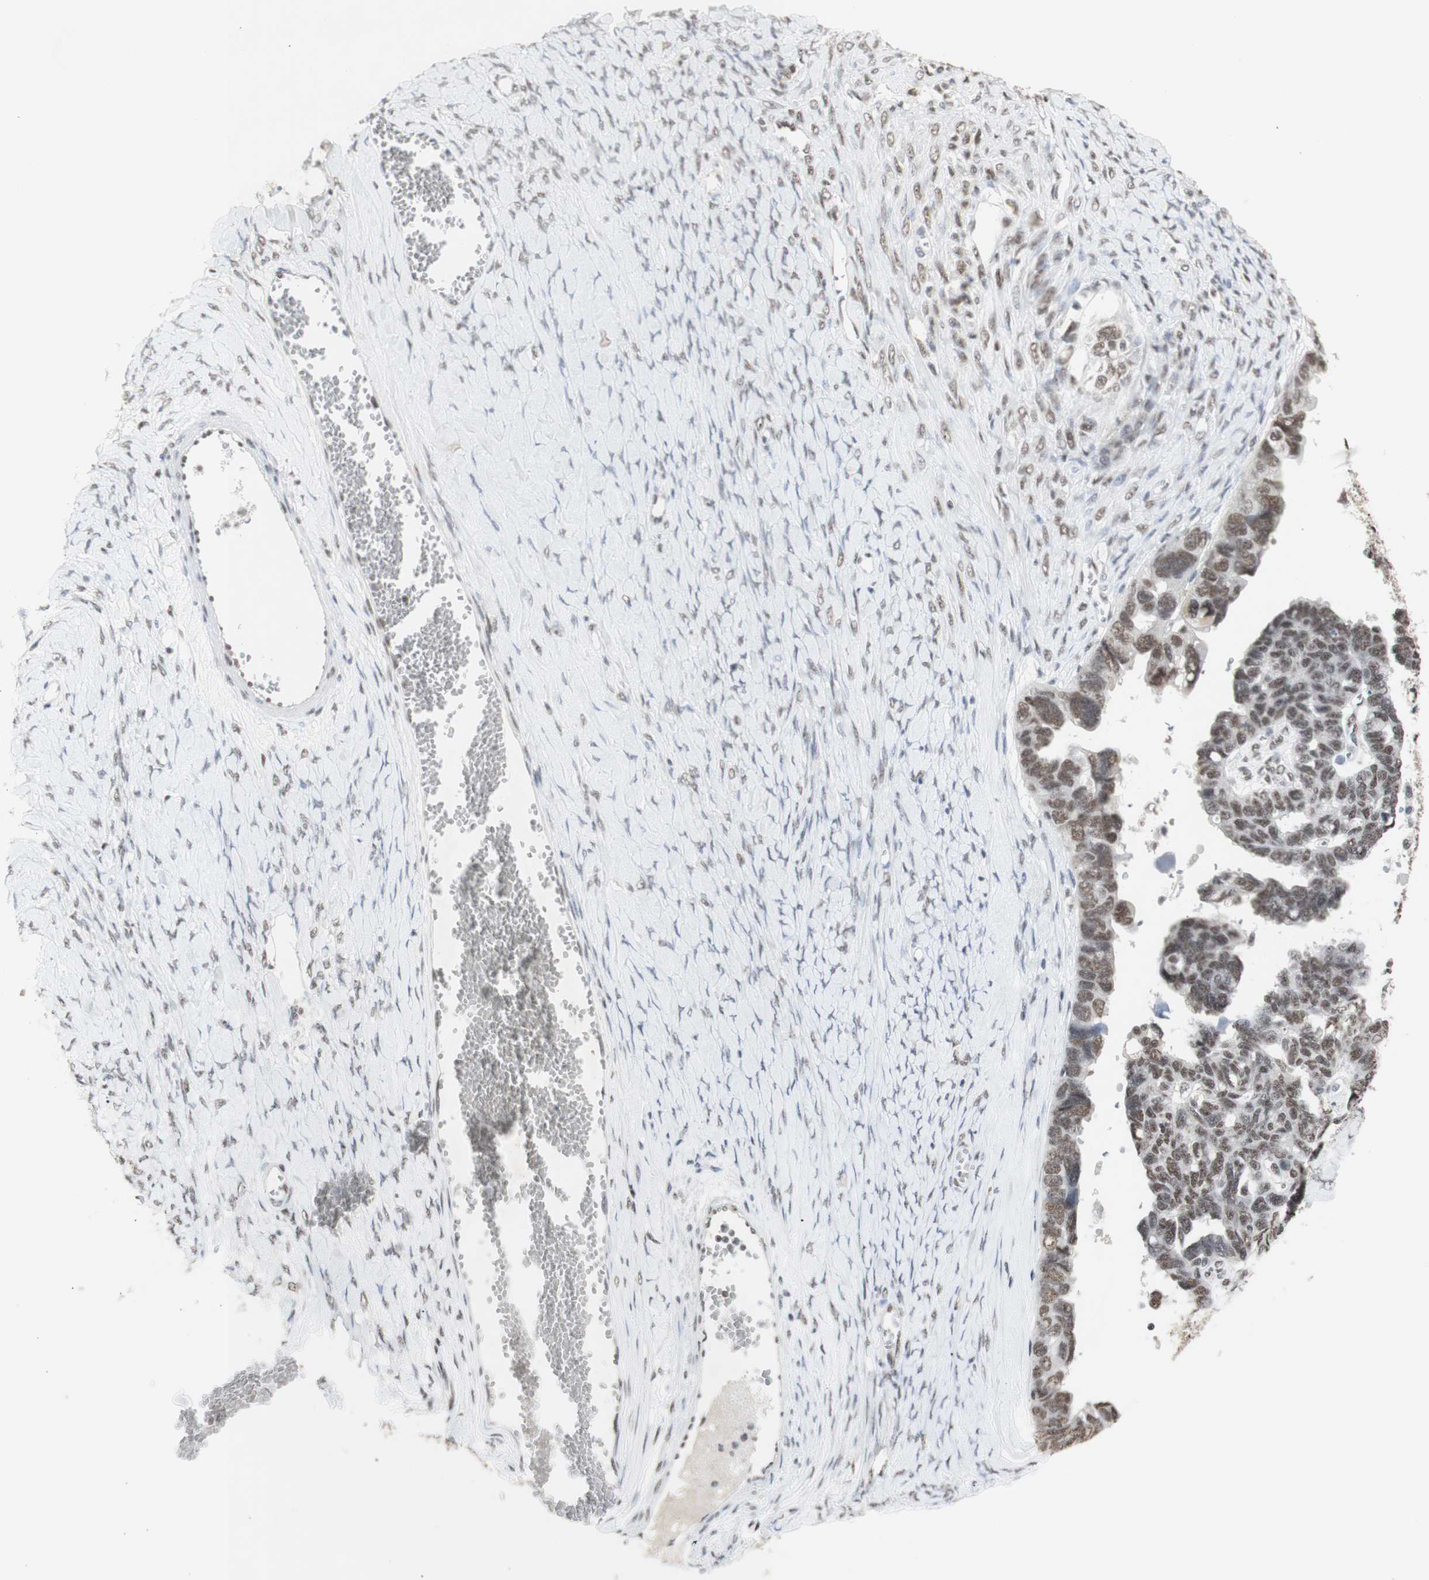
{"staining": {"intensity": "weak", "quantity": ">75%", "location": "nuclear"}, "tissue": "ovarian cancer", "cell_type": "Tumor cells", "image_type": "cancer", "snomed": [{"axis": "morphology", "description": "Cystadenocarcinoma, serous, NOS"}, {"axis": "topography", "description": "Ovary"}], "caption": "A low amount of weak nuclear expression is present in approximately >75% of tumor cells in ovarian cancer tissue.", "gene": "SNRPB", "patient": {"sex": "female", "age": 79}}